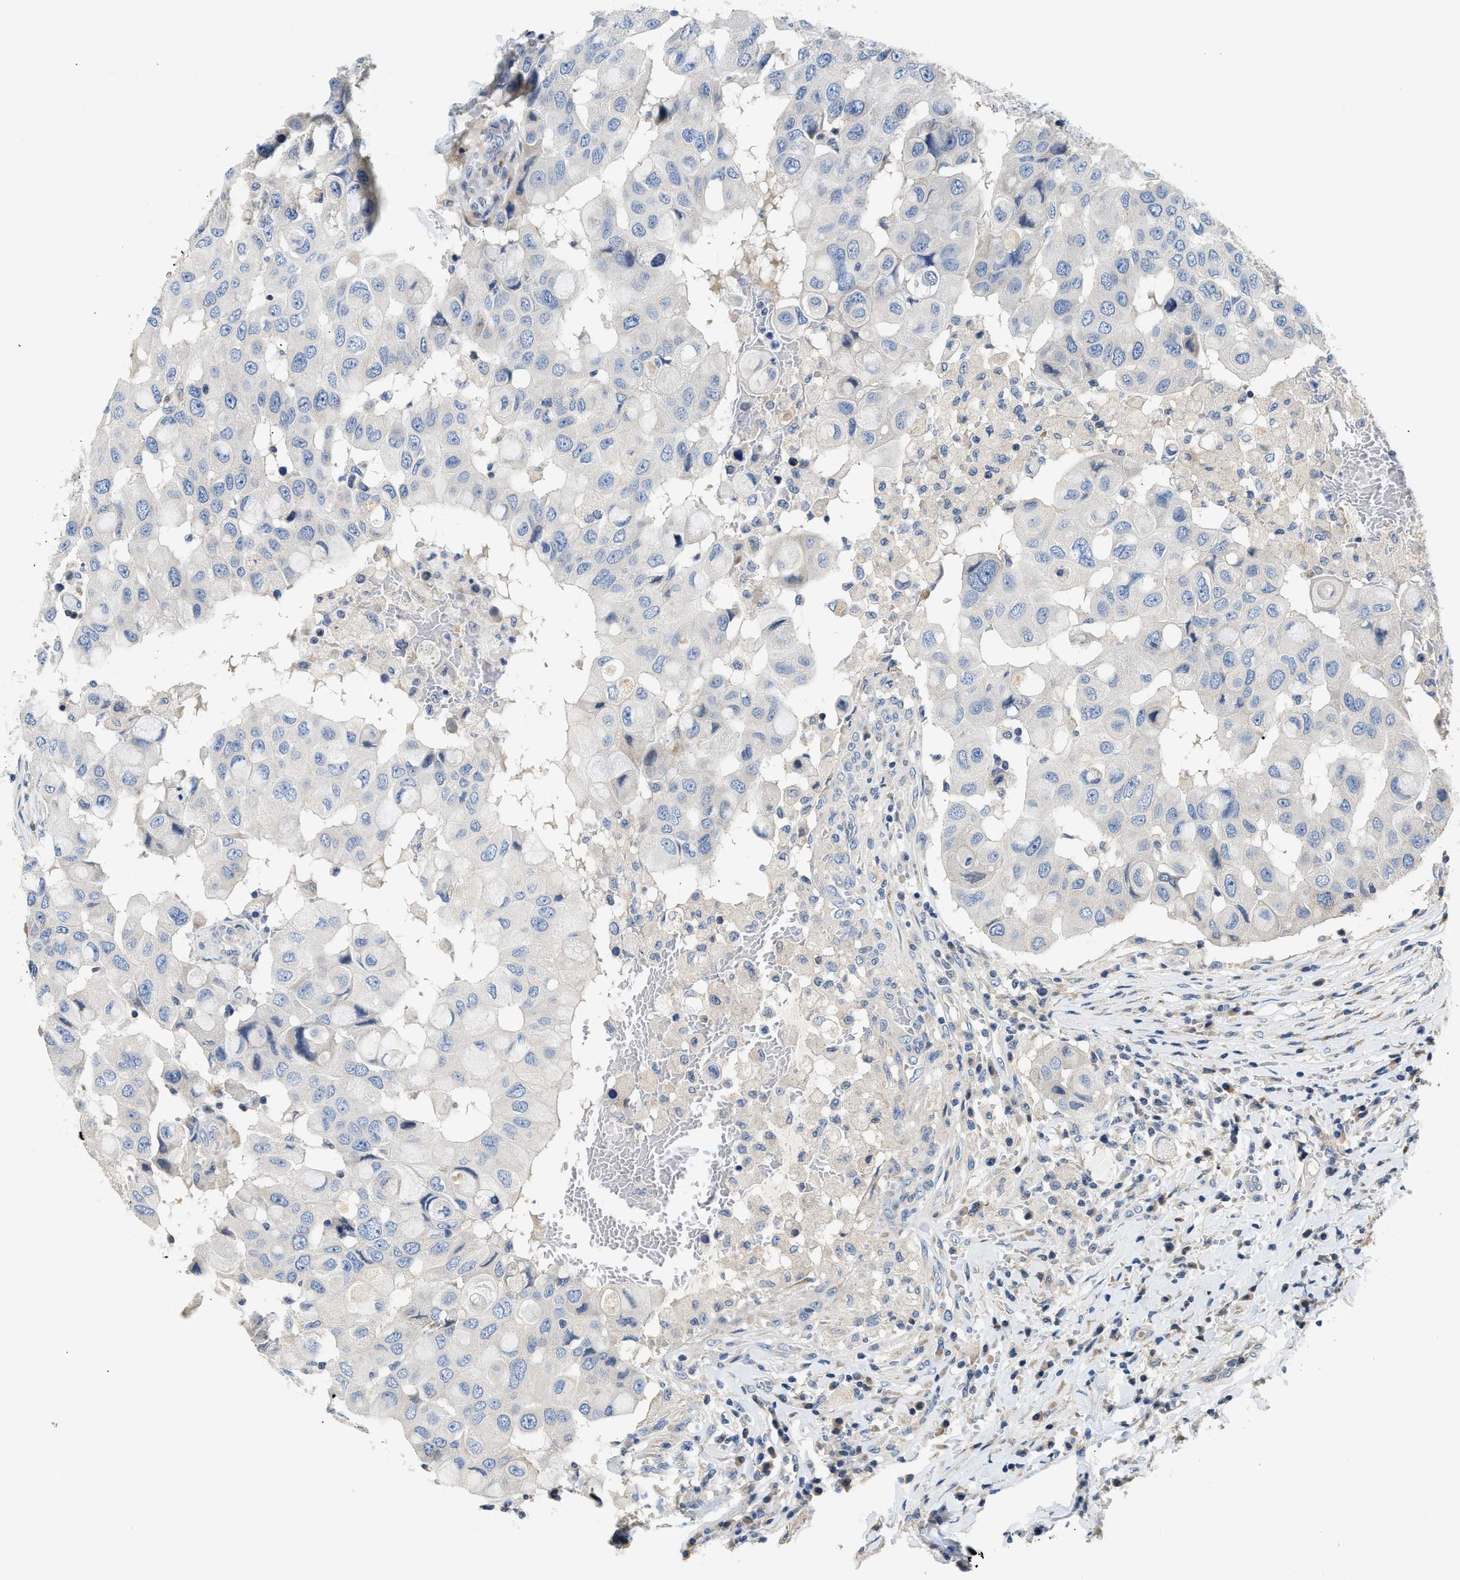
{"staining": {"intensity": "negative", "quantity": "none", "location": "none"}, "tissue": "breast cancer", "cell_type": "Tumor cells", "image_type": "cancer", "snomed": [{"axis": "morphology", "description": "Duct carcinoma"}, {"axis": "topography", "description": "Breast"}], "caption": "High magnification brightfield microscopy of breast cancer (intraductal carcinoma) stained with DAB (3,3'-diaminobenzidine) (brown) and counterstained with hematoxylin (blue): tumor cells show no significant staining. (DAB immunohistochemistry, high magnification).", "gene": "IL17RC", "patient": {"sex": "female", "age": 27}}